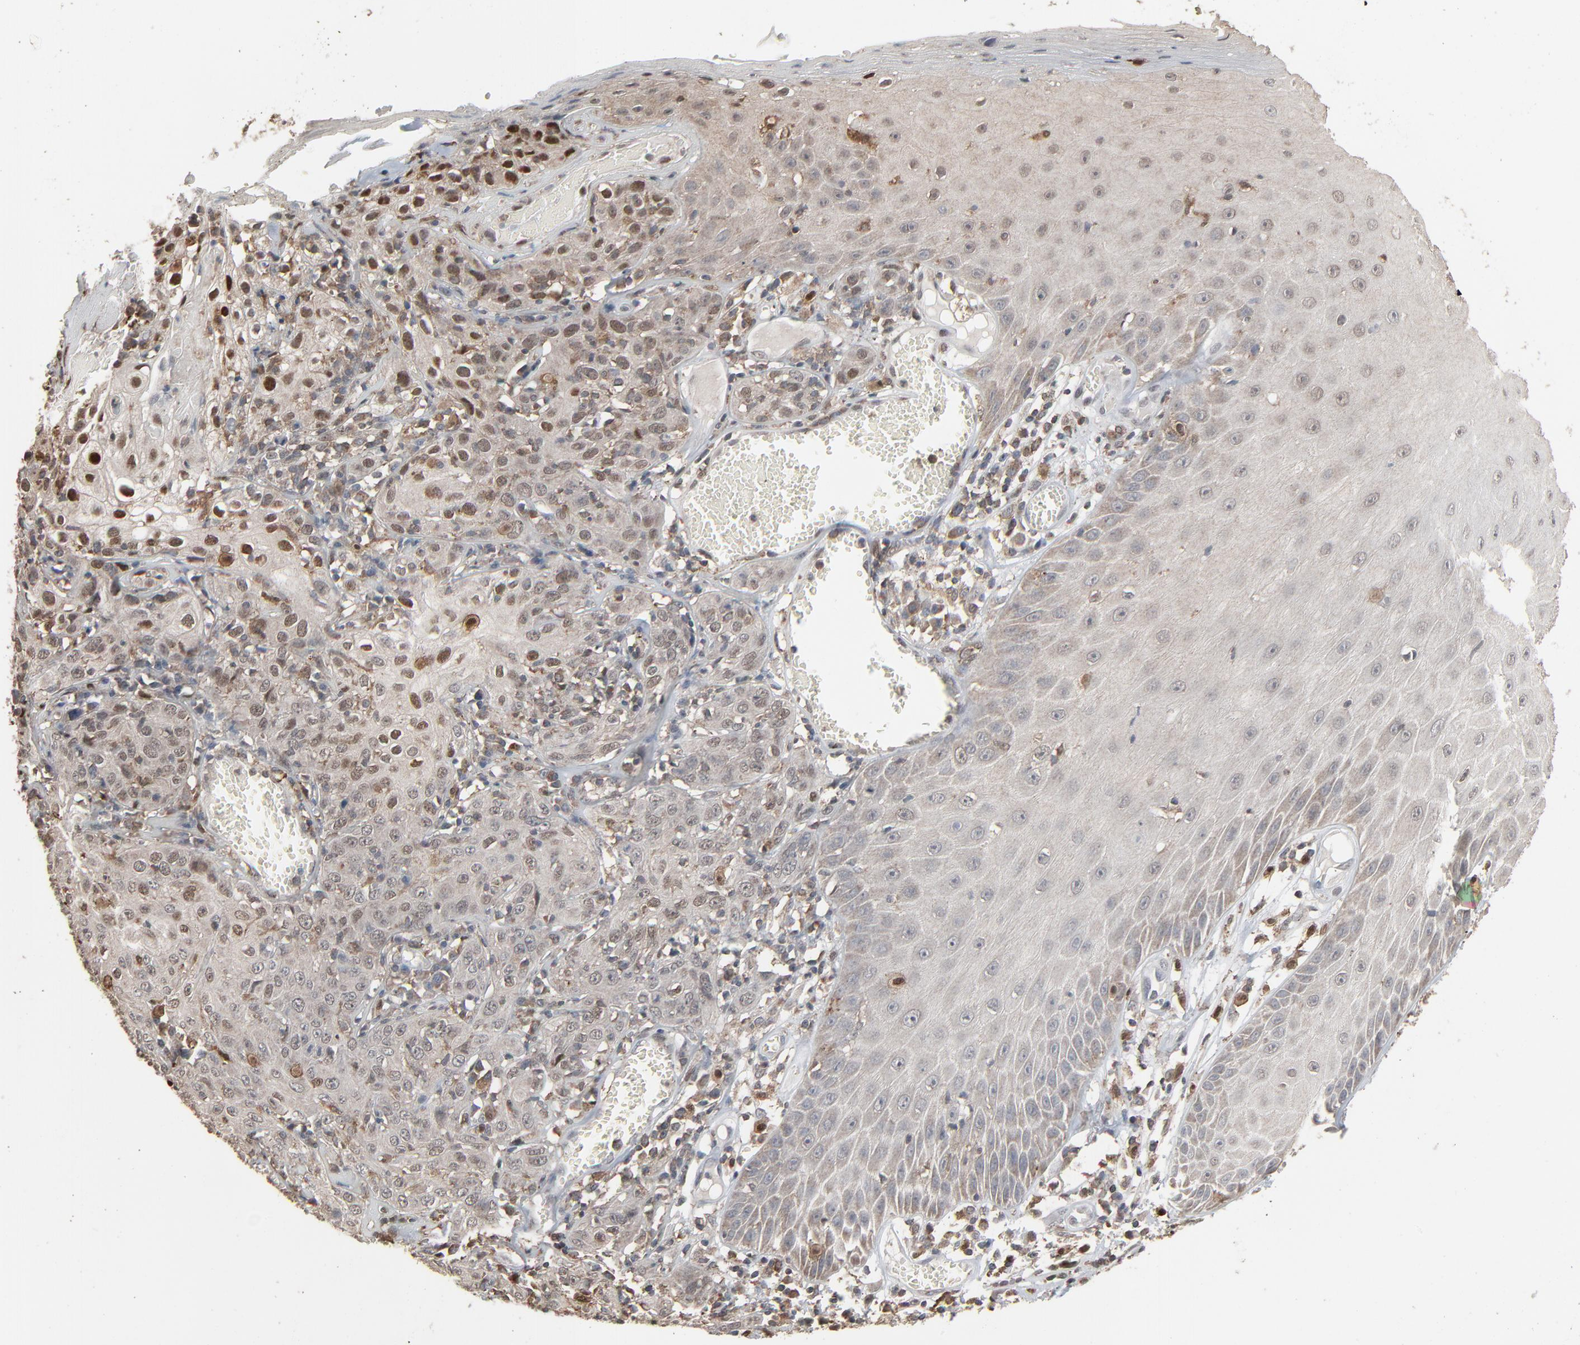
{"staining": {"intensity": "moderate", "quantity": ">75%", "location": "cytoplasmic/membranous,nuclear"}, "tissue": "skin cancer", "cell_type": "Tumor cells", "image_type": "cancer", "snomed": [{"axis": "morphology", "description": "Squamous cell carcinoma, NOS"}, {"axis": "topography", "description": "Skin"}], "caption": "Protein expression analysis of squamous cell carcinoma (skin) reveals moderate cytoplasmic/membranous and nuclear expression in about >75% of tumor cells.", "gene": "DOCK8", "patient": {"sex": "male", "age": 65}}